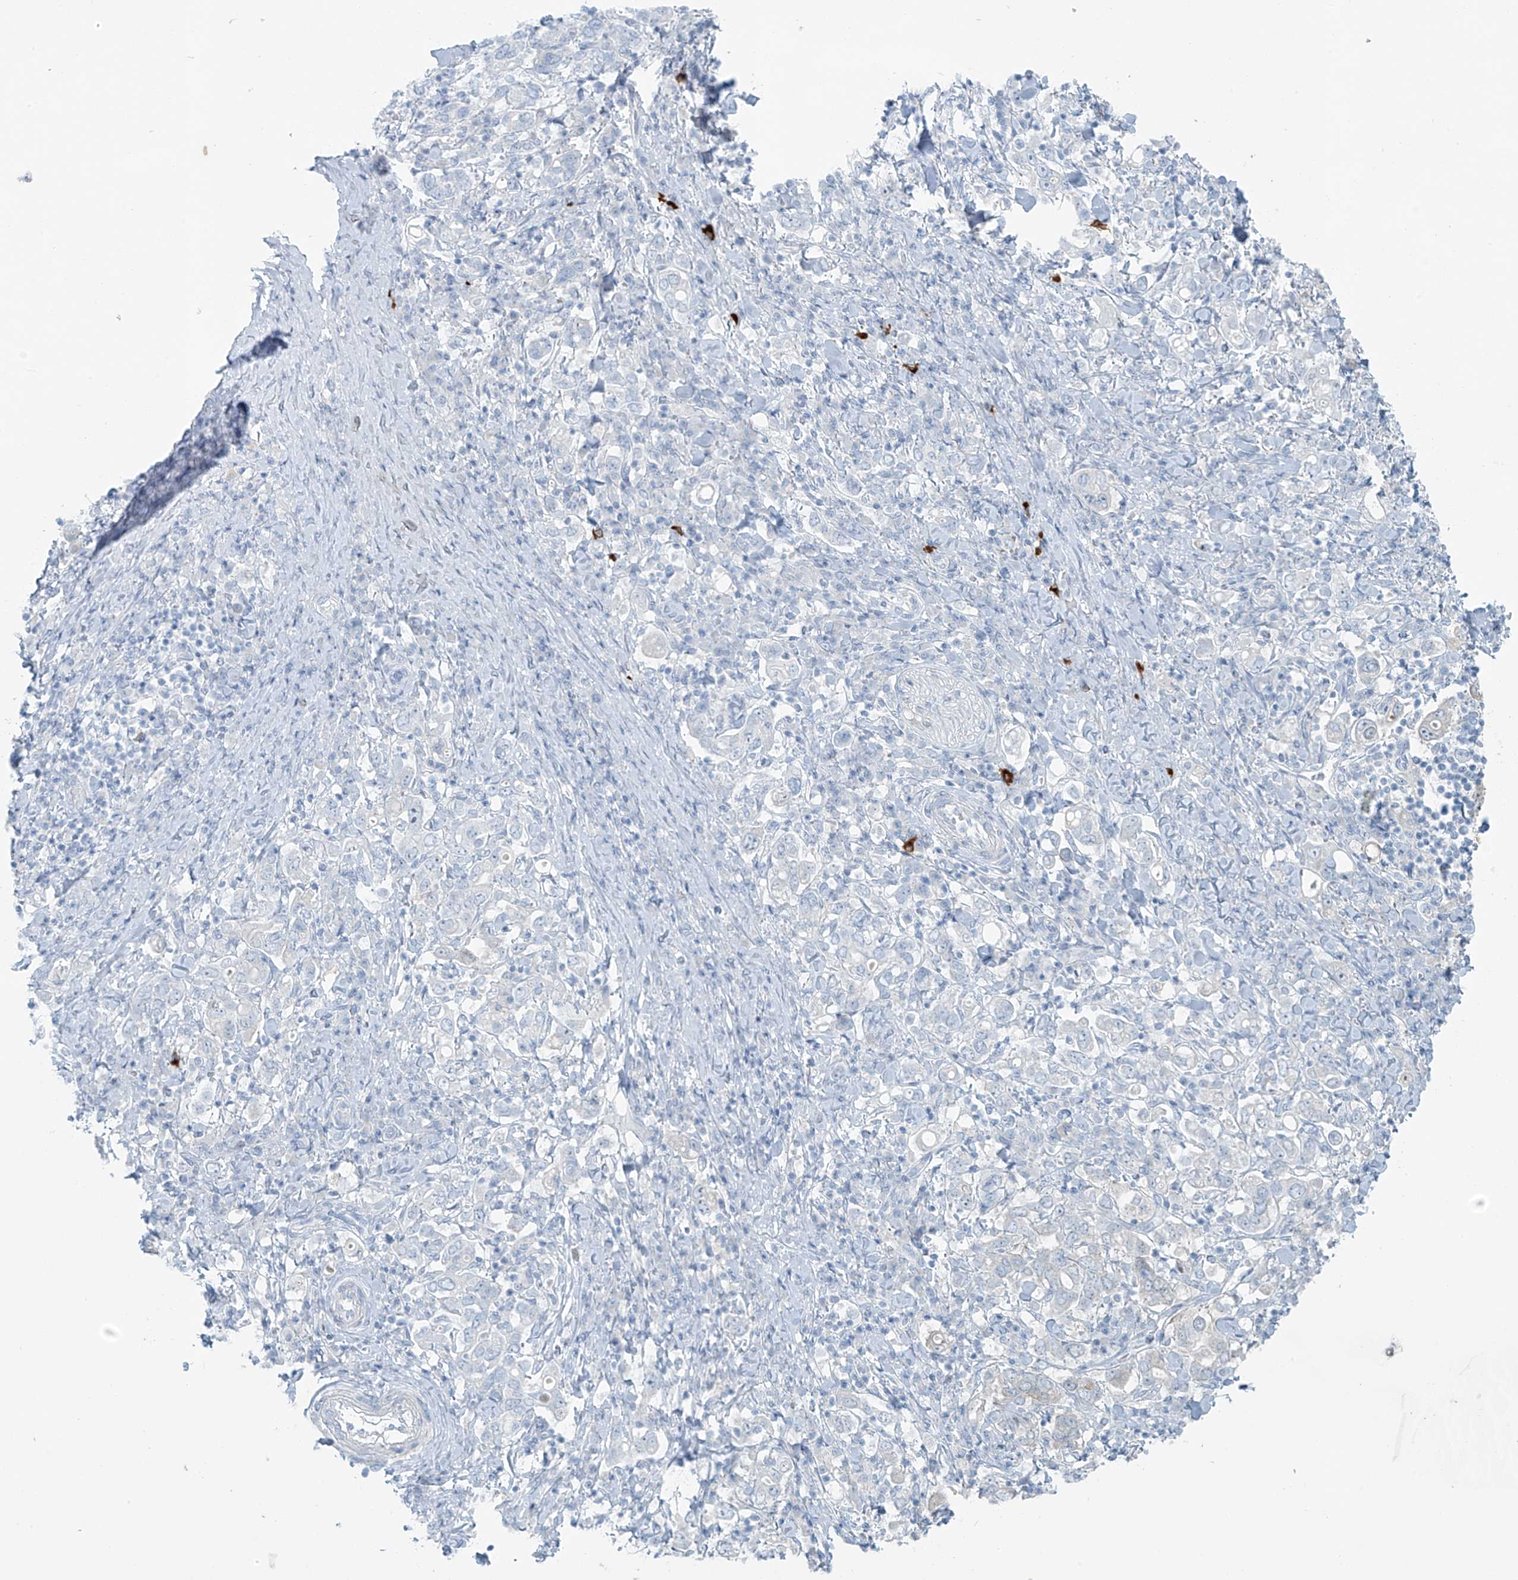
{"staining": {"intensity": "negative", "quantity": "none", "location": "none"}, "tissue": "stomach cancer", "cell_type": "Tumor cells", "image_type": "cancer", "snomed": [{"axis": "morphology", "description": "Adenocarcinoma, NOS"}, {"axis": "topography", "description": "Stomach, upper"}], "caption": "There is no significant expression in tumor cells of stomach adenocarcinoma. (Stains: DAB immunohistochemistry (IHC) with hematoxylin counter stain, Microscopy: brightfield microscopy at high magnification).", "gene": "SLC25A43", "patient": {"sex": "male", "age": 62}}